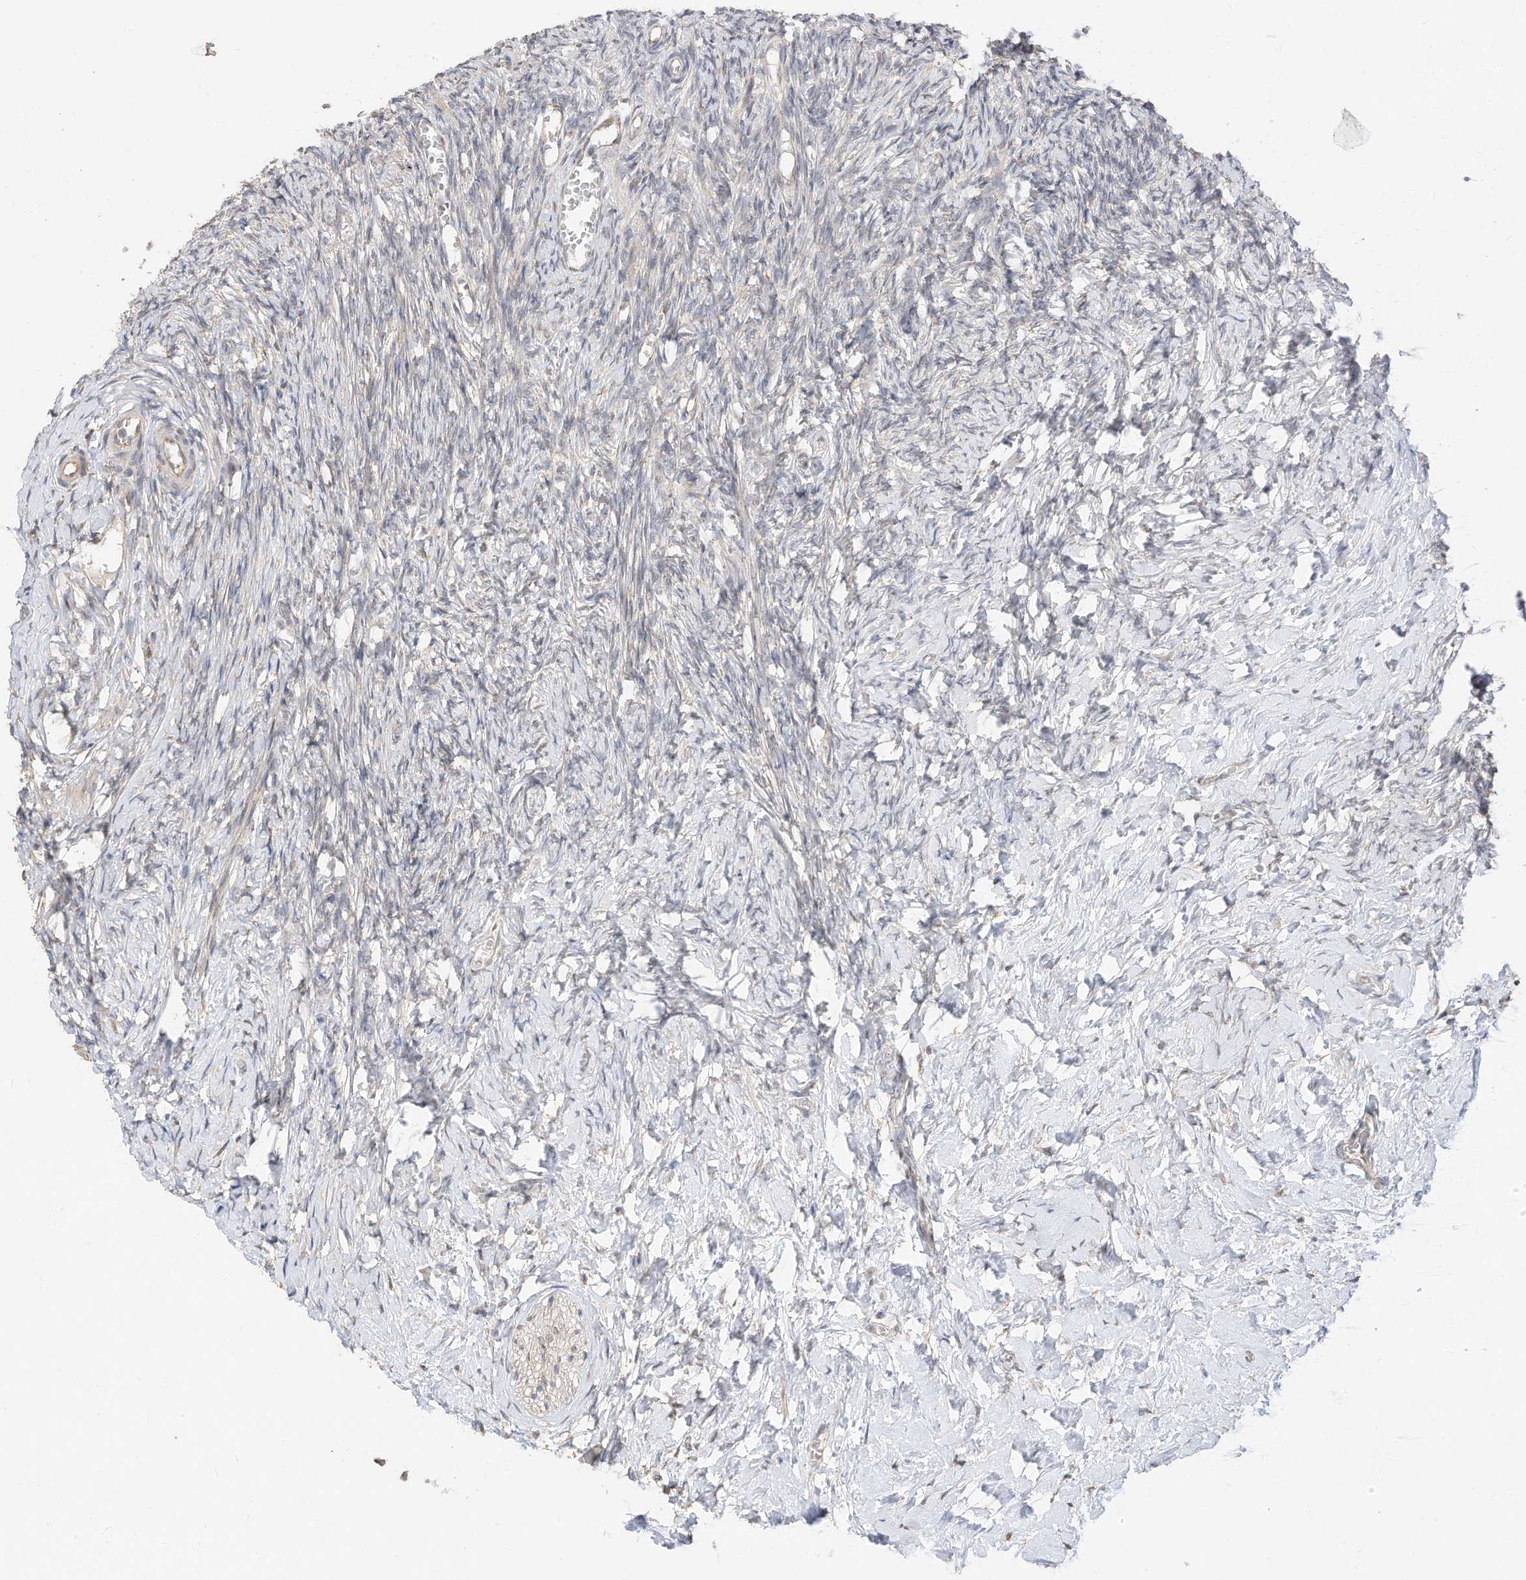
{"staining": {"intensity": "weak", "quantity": "<25%", "location": "cytoplasmic/membranous"}, "tissue": "ovary", "cell_type": "Ovarian stroma cells", "image_type": "normal", "snomed": [{"axis": "morphology", "description": "Normal tissue, NOS"}, {"axis": "topography", "description": "Ovary"}], "caption": "IHC micrograph of normal ovary: human ovary stained with DAB (3,3'-diaminobenzidine) shows no significant protein positivity in ovarian stroma cells.", "gene": "CAGE1", "patient": {"sex": "female", "age": 27}}